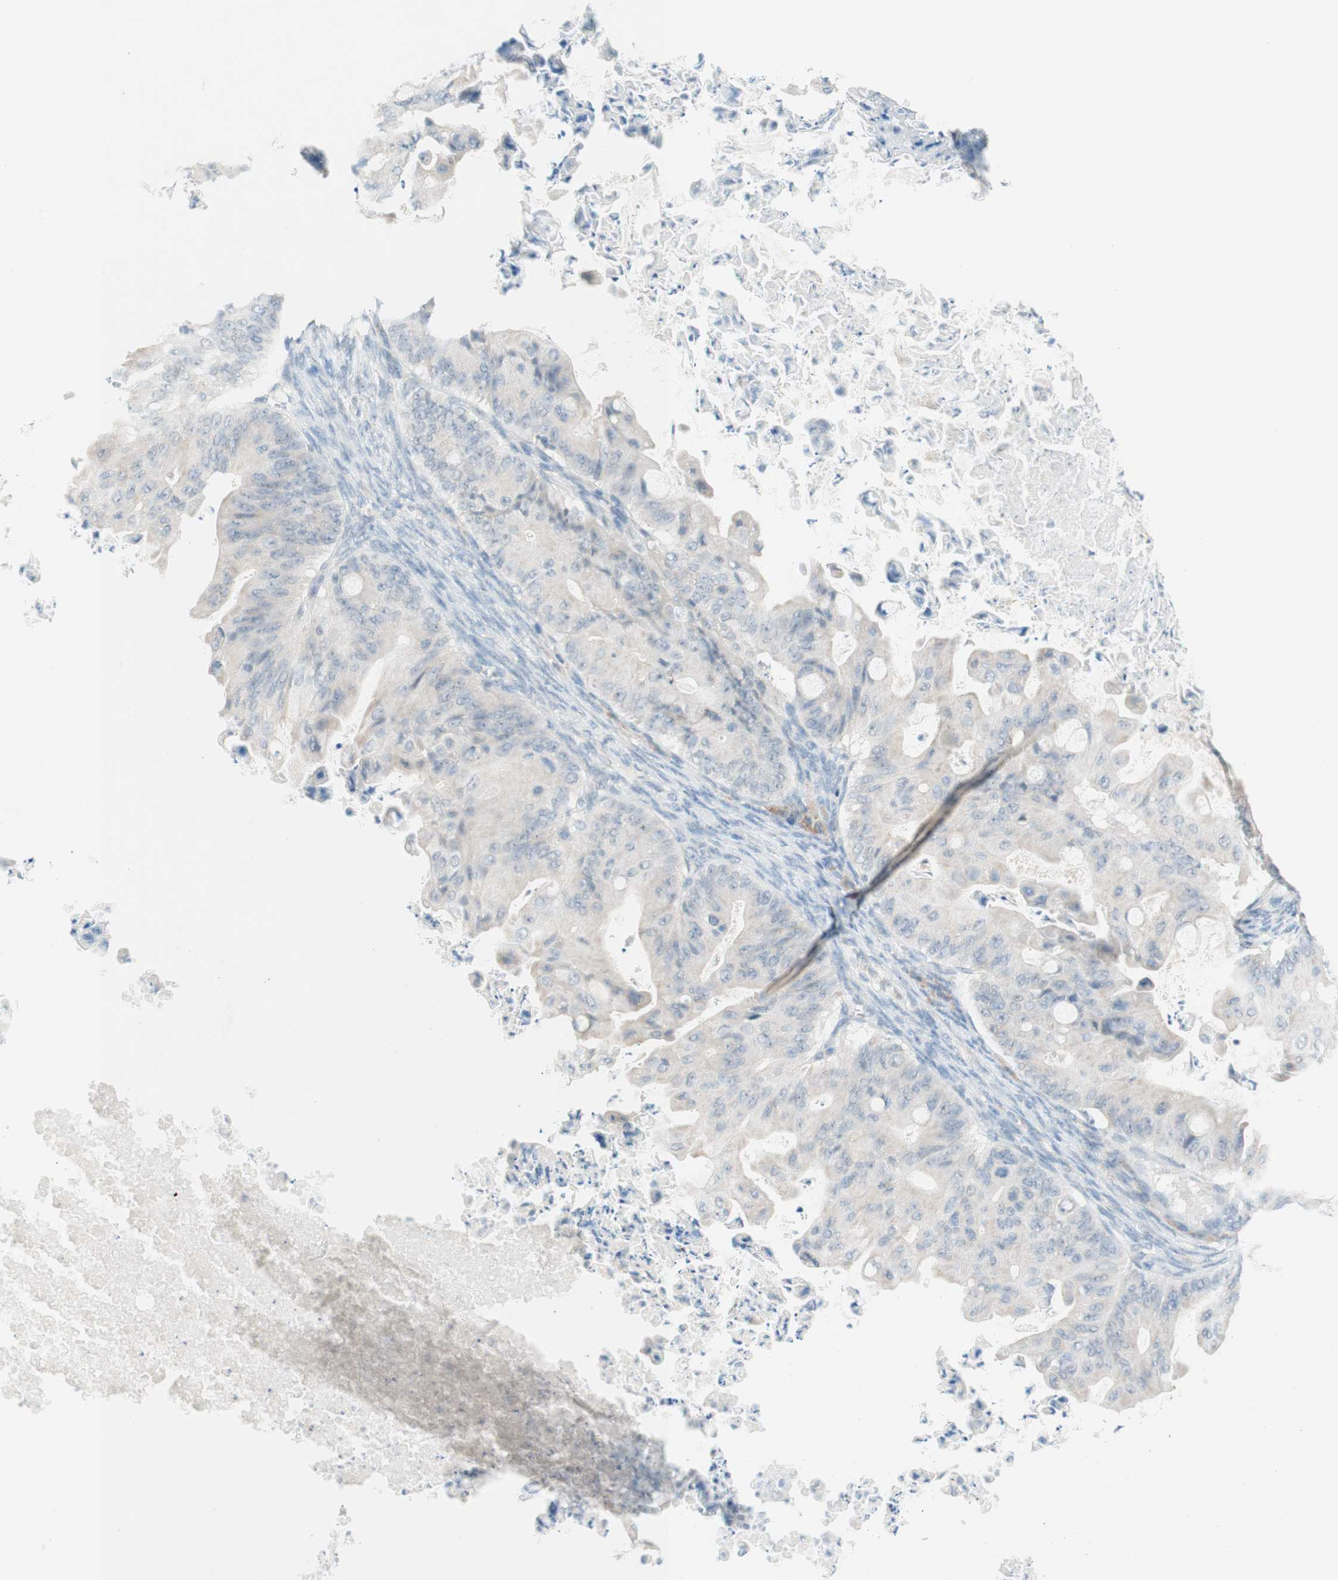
{"staining": {"intensity": "weak", "quantity": "<25%", "location": "cytoplasmic/membranous"}, "tissue": "ovarian cancer", "cell_type": "Tumor cells", "image_type": "cancer", "snomed": [{"axis": "morphology", "description": "Cystadenocarcinoma, mucinous, NOS"}, {"axis": "topography", "description": "Ovary"}], "caption": "Protein analysis of ovarian mucinous cystadenocarcinoma displays no significant staining in tumor cells.", "gene": "JPH1", "patient": {"sex": "female", "age": 37}}